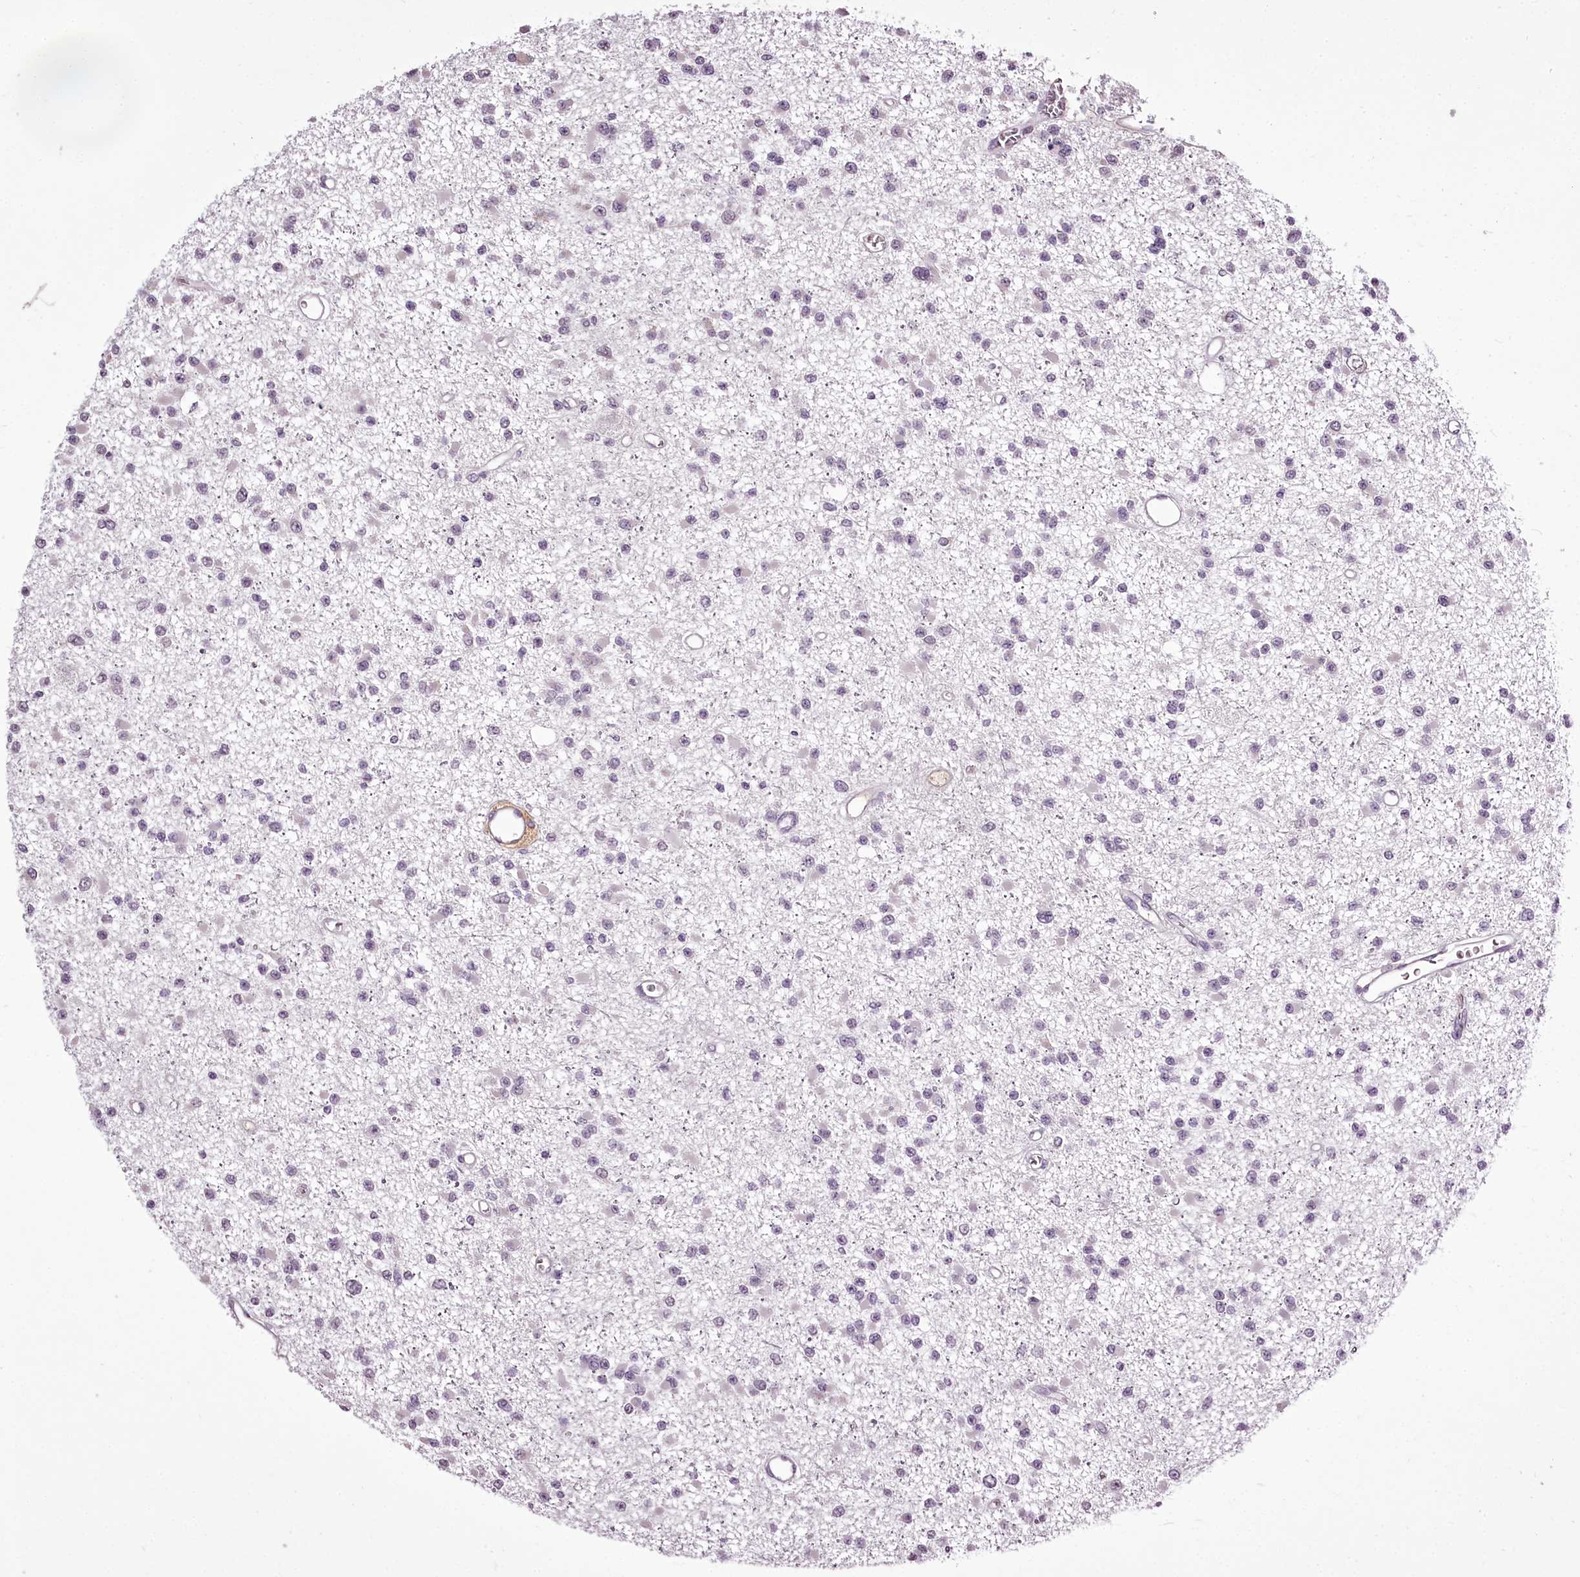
{"staining": {"intensity": "weak", "quantity": "<25%", "location": "nuclear"}, "tissue": "glioma", "cell_type": "Tumor cells", "image_type": "cancer", "snomed": [{"axis": "morphology", "description": "Glioma, malignant, Low grade"}, {"axis": "topography", "description": "Brain"}], "caption": "This micrograph is of malignant glioma (low-grade) stained with immunohistochemistry to label a protein in brown with the nuclei are counter-stained blue. There is no staining in tumor cells. Nuclei are stained in blue.", "gene": "C1orf56", "patient": {"sex": "female", "age": 22}}